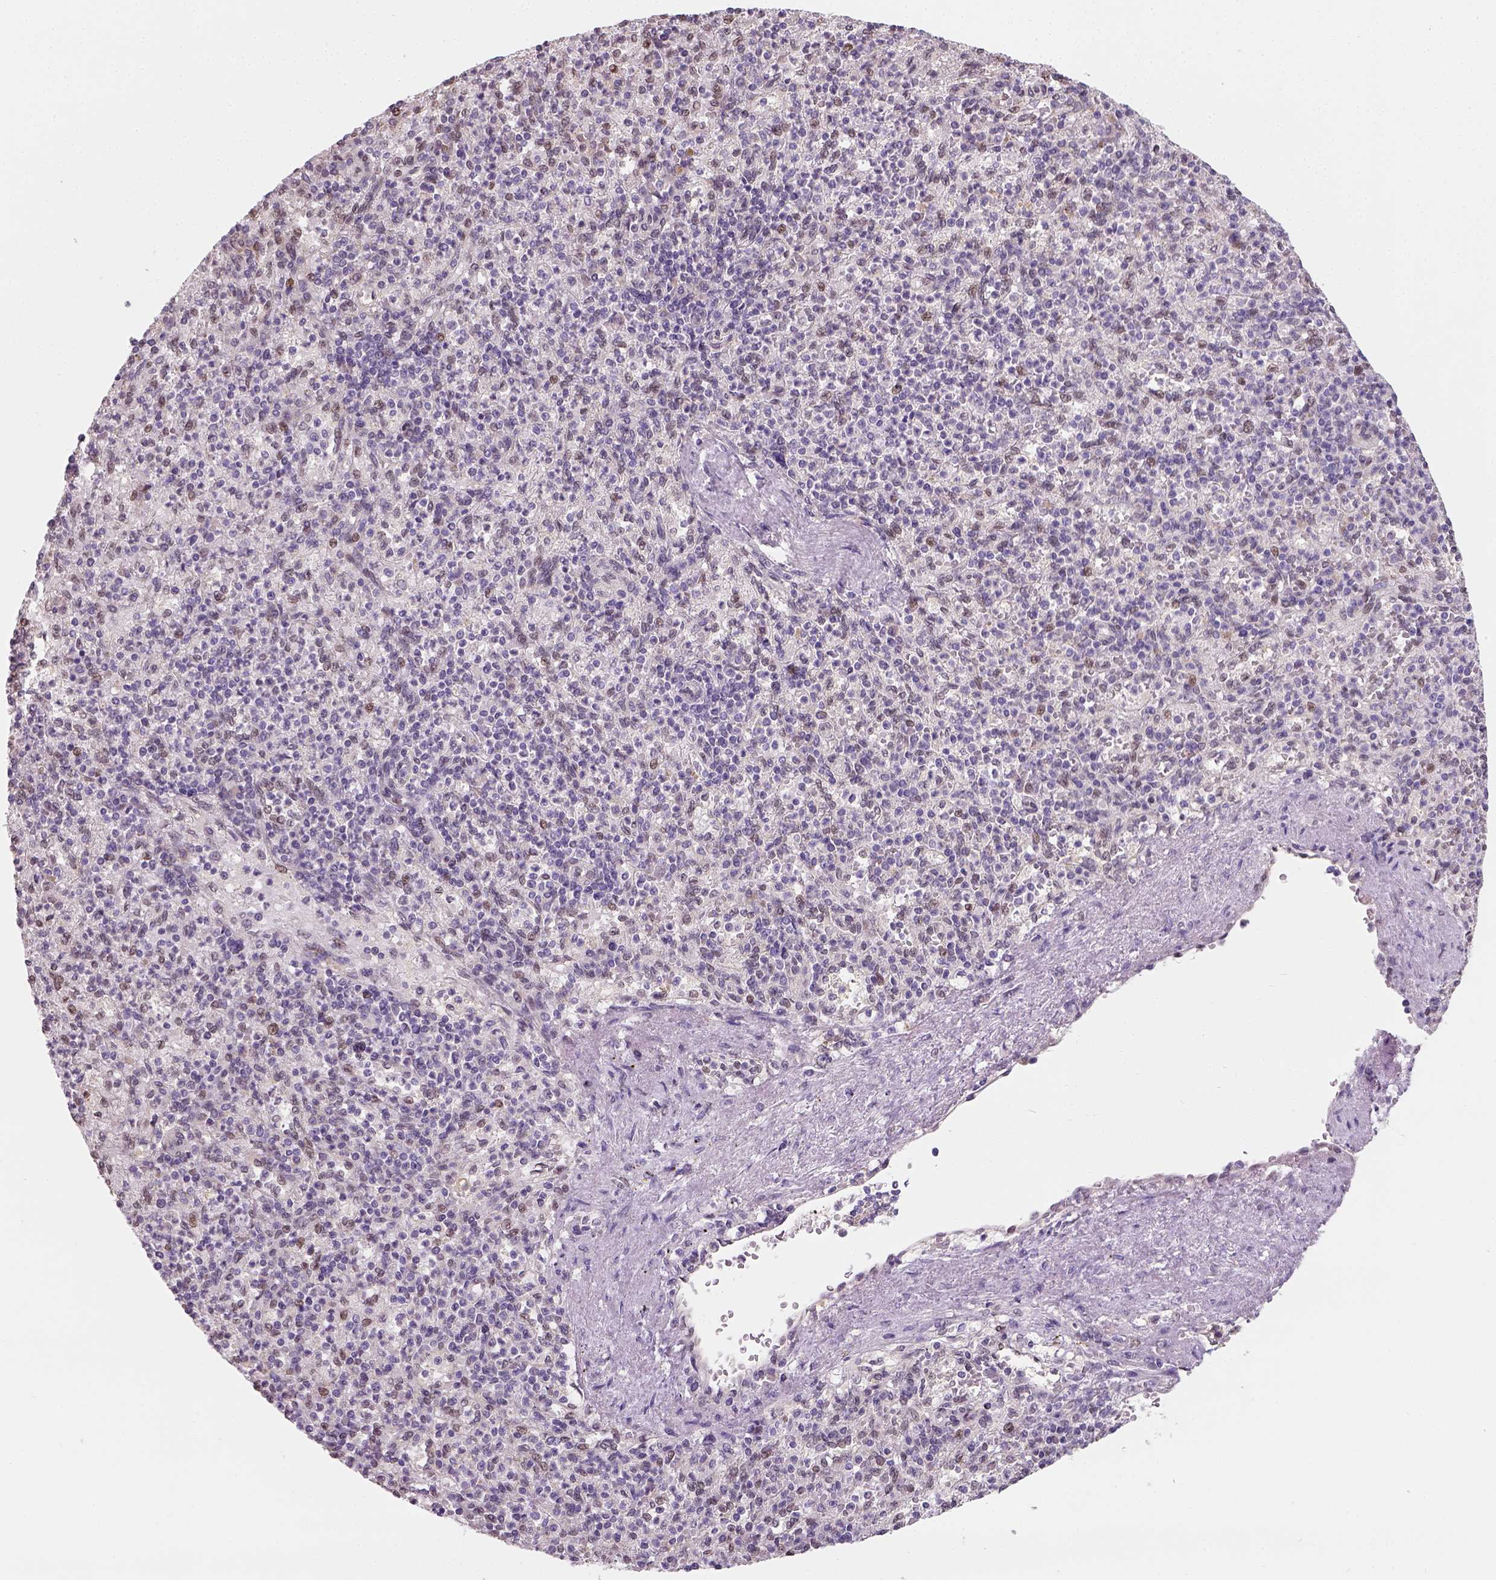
{"staining": {"intensity": "moderate", "quantity": ">75%", "location": "nuclear"}, "tissue": "spleen", "cell_type": "Cells in red pulp", "image_type": "normal", "snomed": [{"axis": "morphology", "description": "Normal tissue, NOS"}, {"axis": "topography", "description": "Spleen"}], "caption": "Spleen stained for a protein demonstrates moderate nuclear positivity in cells in red pulp. The protein of interest is stained brown, and the nuclei are stained in blue (DAB (3,3'-diaminobenzidine) IHC with brightfield microscopy, high magnification).", "gene": "C1orf112", "patient": {"sex": "female", "age": 74}}